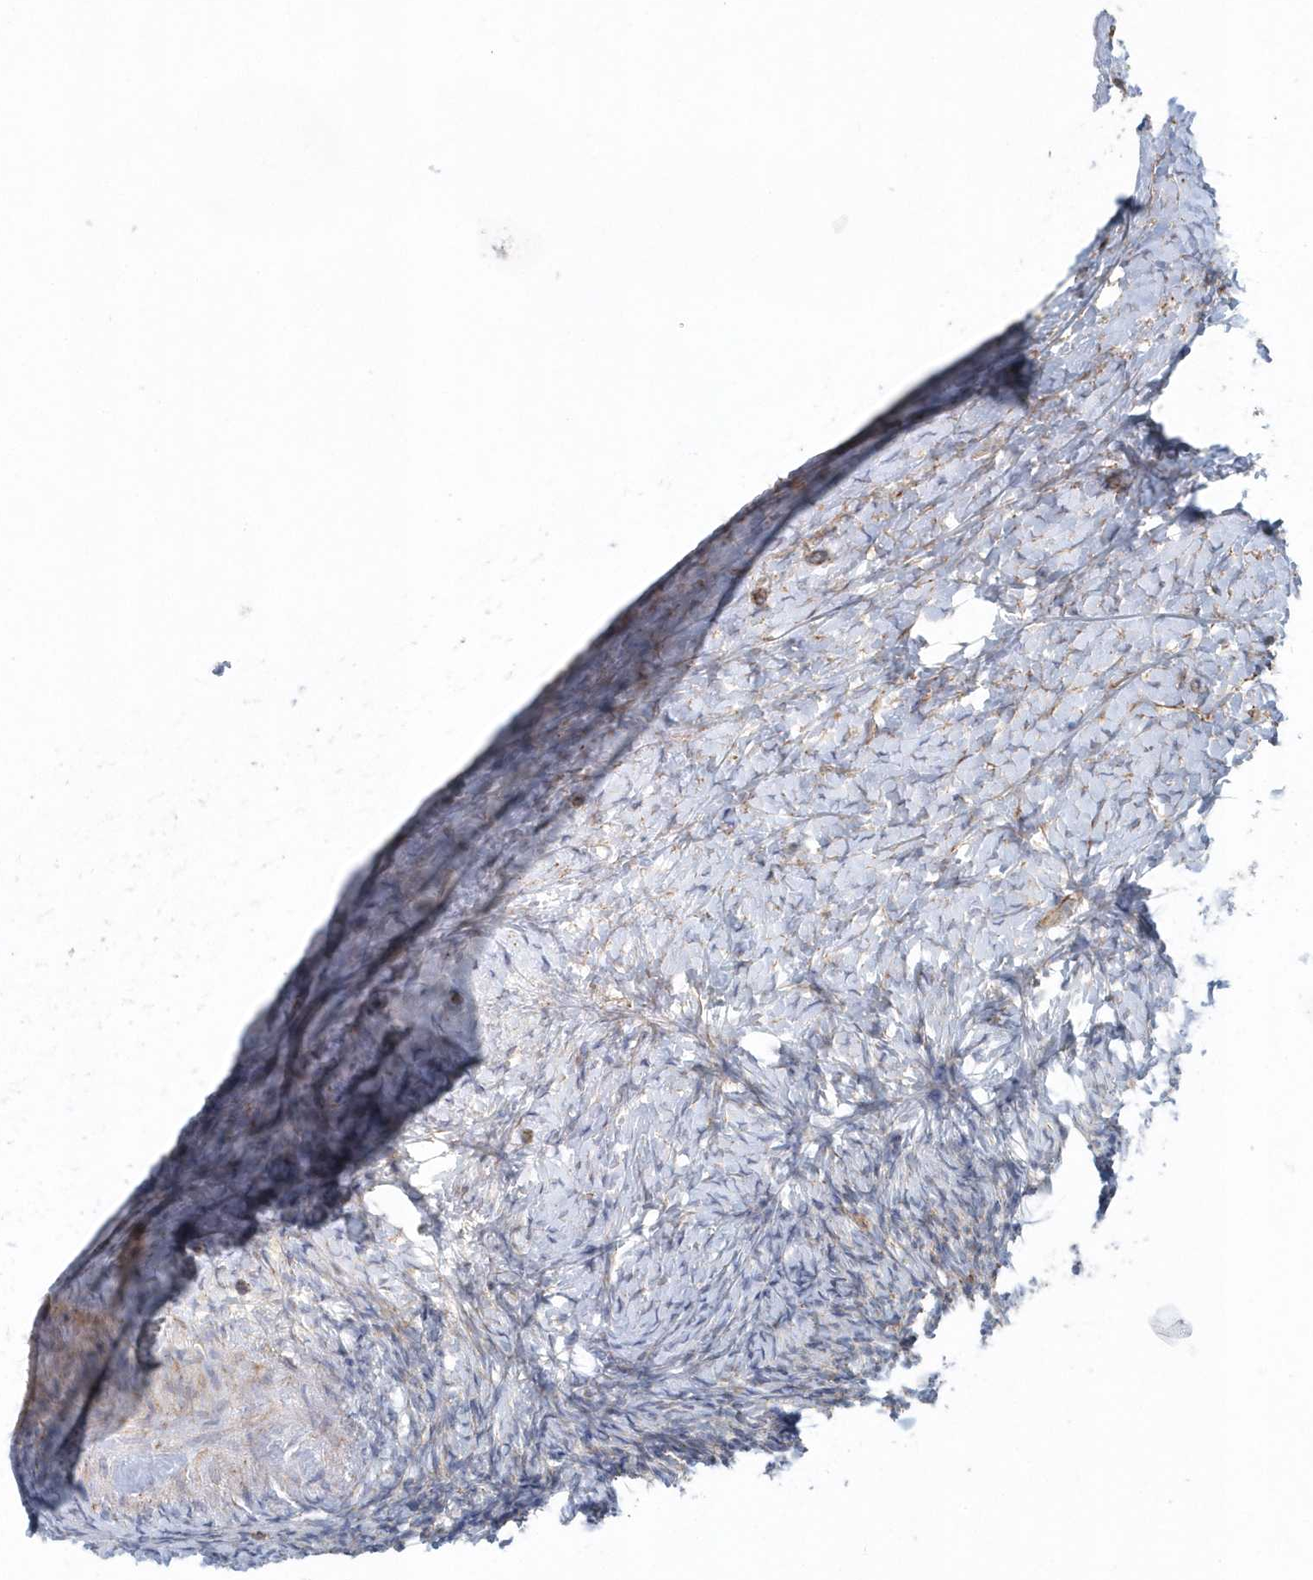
{"staining": {"intensity": "weak", "quantity": ">75%", "location": "cytoplasmic/membranous"}, "tissue": "ovary", "cell_type": "Follicle cells", "image_type": "normal", "snomed": [{"axis": "morphology", "description": "Normal tissue, NOS"}, {"axis": "morphology", "description": "Developmental malformation"}, {"axis": "topography", "description": "Ovary"}], "caption": "Protein expression analysis of benign ovary shows weak cytoplasmic/membranous staining in approximately >75% of follicle cells.", "gene": "GPR152", "patient": {"sex": "female", "age": 39}}